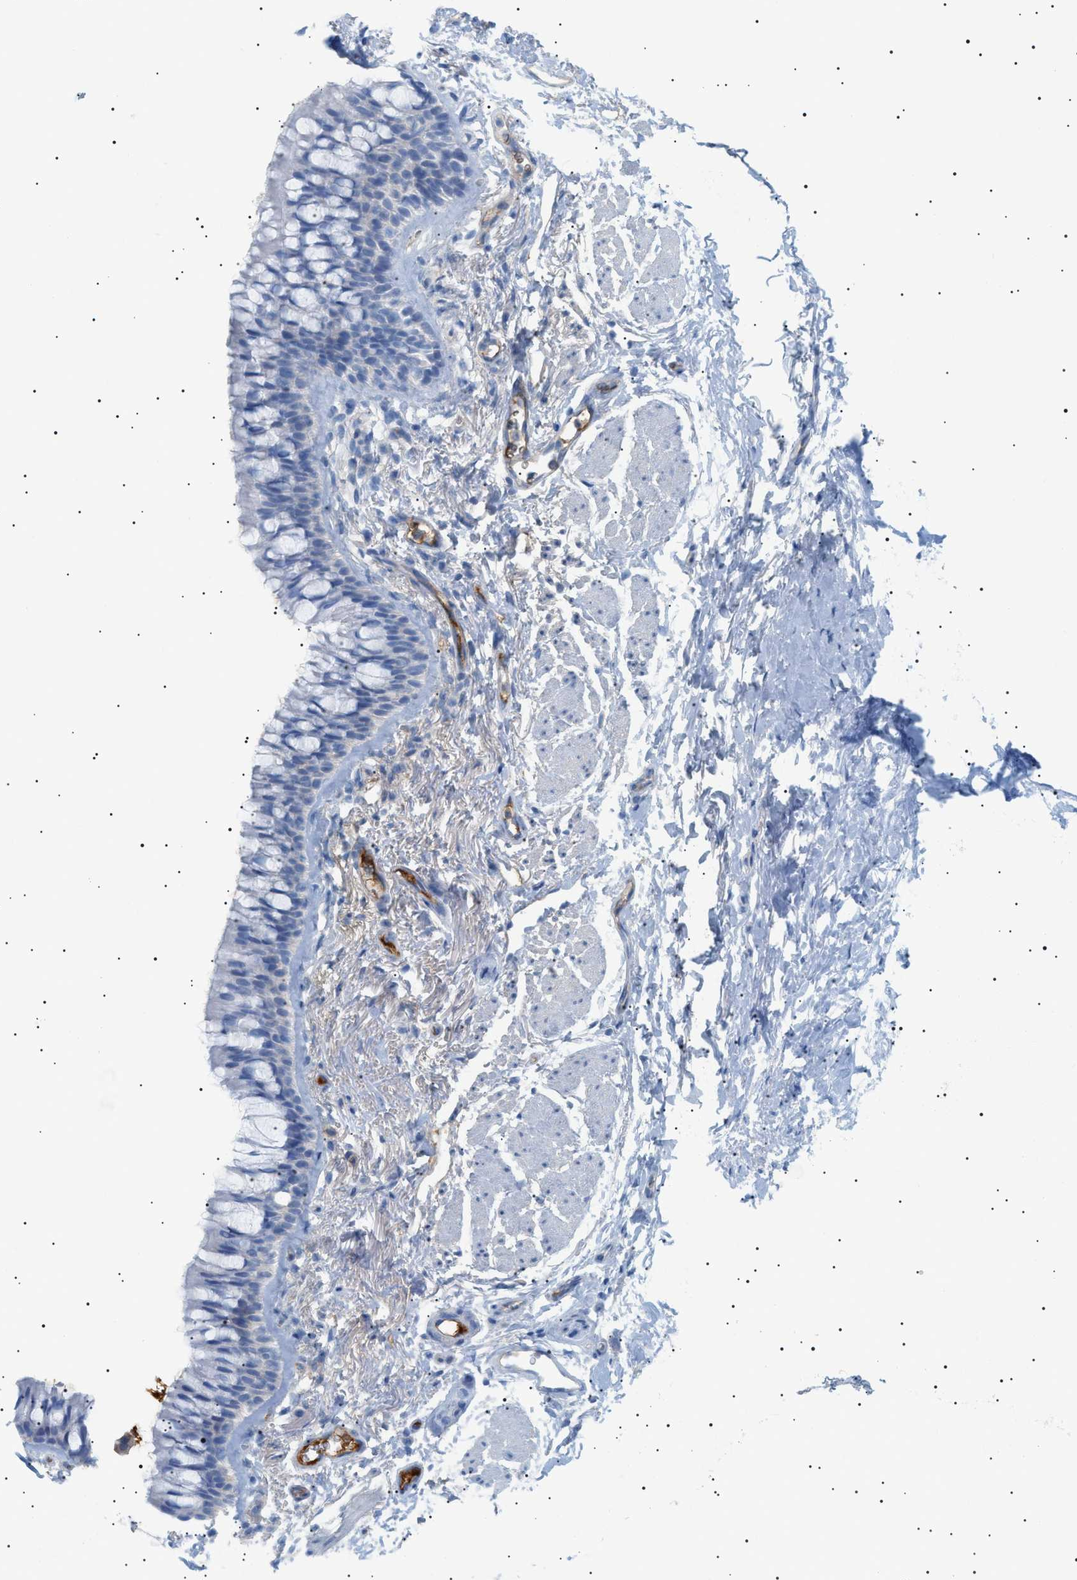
{"staining": {"intensity": "moderate", "quantity": ">75%", "location": "cytoplasmic/membranous"}, "tissue": "adipose tissue", "cell_type": "Adipocytes", "image_type": "normal", "snomed": [{"axis": "morphology", "description": "Normal tissue, NOS"}, {"axis": "topography", "description": "Cartilage tissue"}, {"axis": "topography", "description": "Bronchus"}], "caption": "Adipocytes demonstrate medium levels of moderate cytoplasmic/membranous positivity in about >75% of cells in unremarkable adipose tissue. The staining was performed using DAB to visualize the protein expression in brown, while the nuclei were stained in blue with hematoxylin (Magnification: 20x).", "gene": "LPA", "patient": {"sex": "female", "age": 53}}